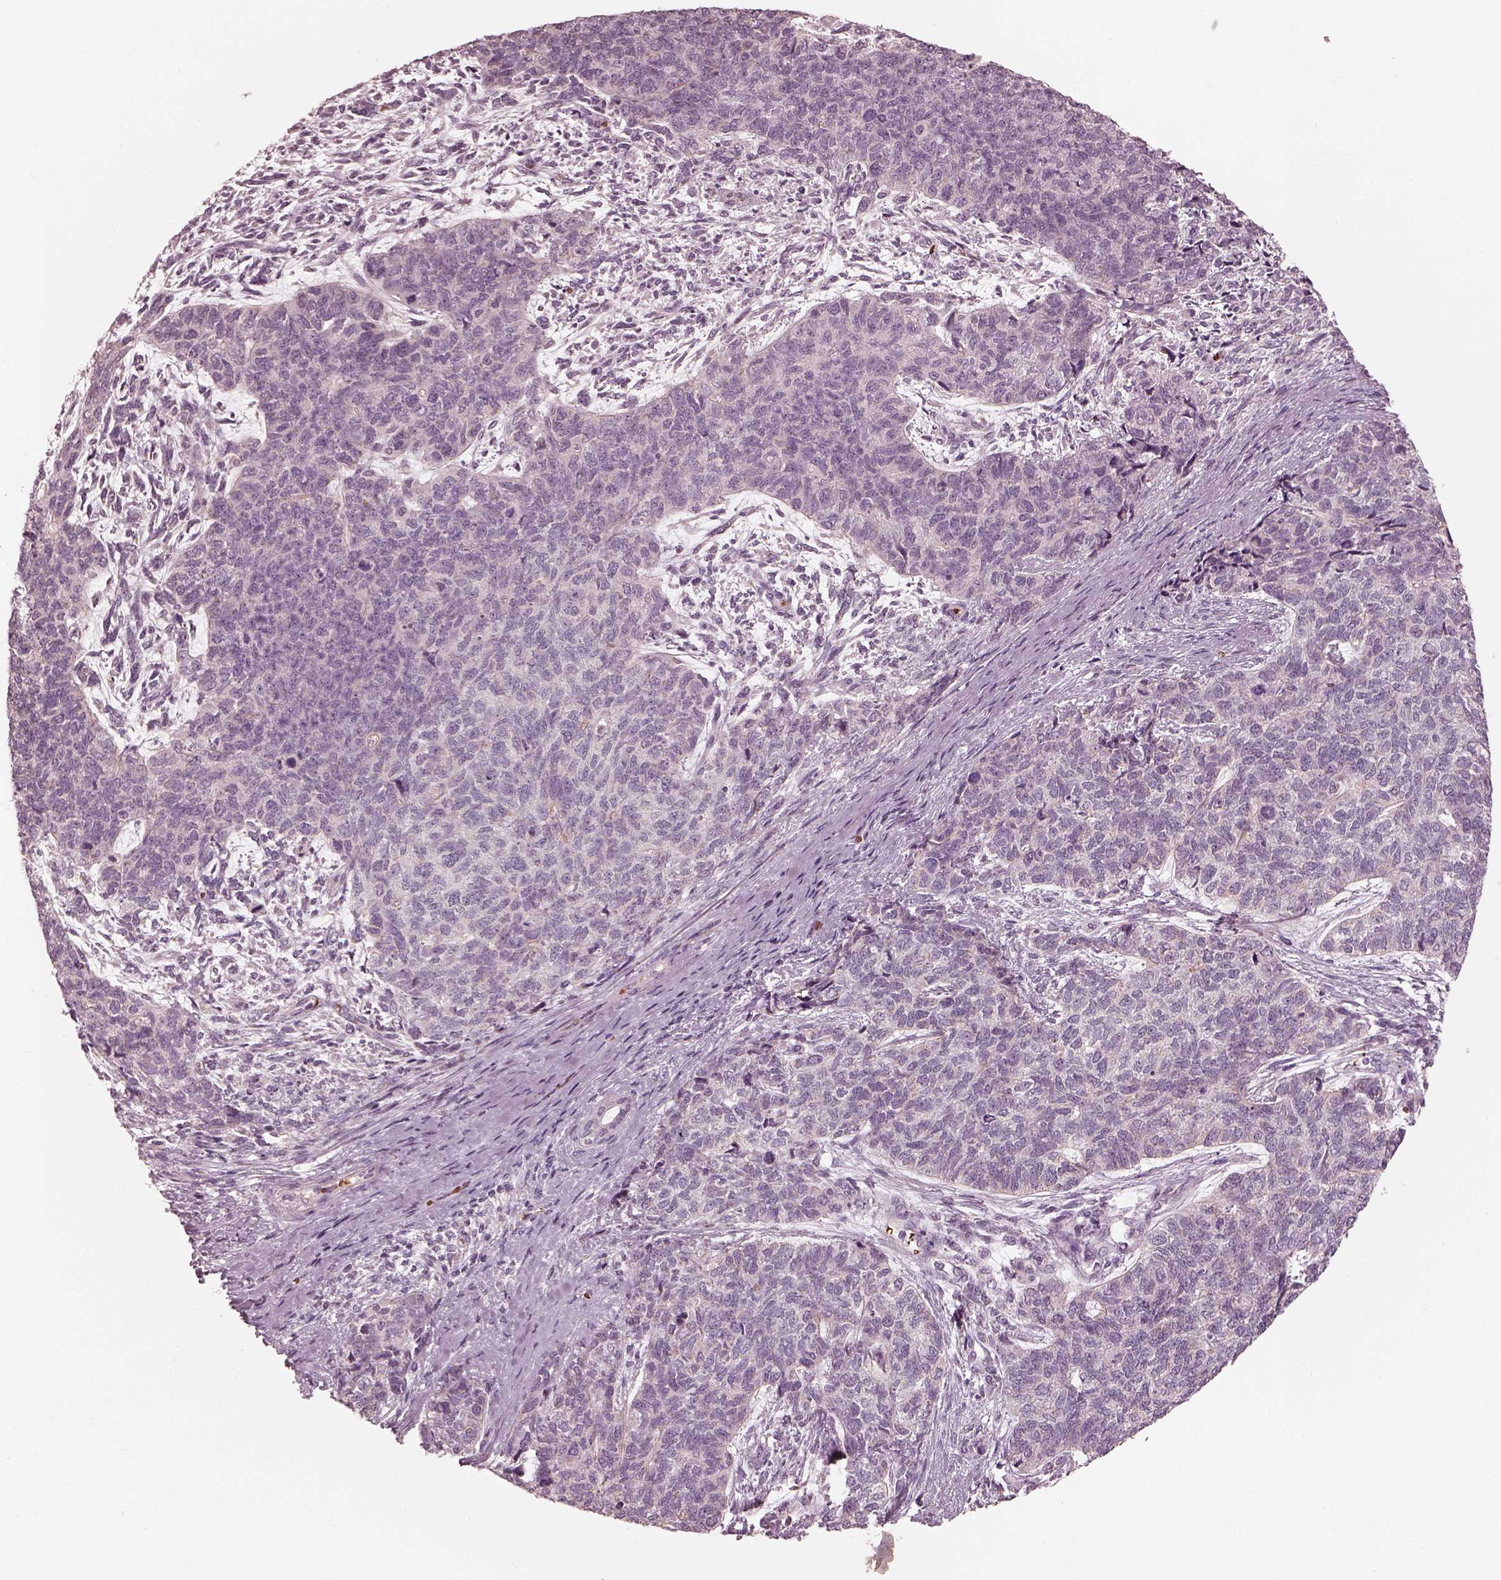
{"staining": {"intensity": "negative", "quantity": "none", "location": "none"}, "tissue": "cervical cancer", "cell_type": "Tumor cells", "image_type": "cancer", "snomed": [{"axis": "morphology", "description": "Squamous cell carcinoma, NOS"}, {"axis": "topography", "description": "Cervix"}], "caption": "DAB (3,3'-diaminobenzidine) immunohistochemical staining of human cervical cancer (squamous cell carcinoma) shows no significant staining in tumor cells.", "gene": "ANKLE1", "patient": {"sex": "female", "age": 63}}